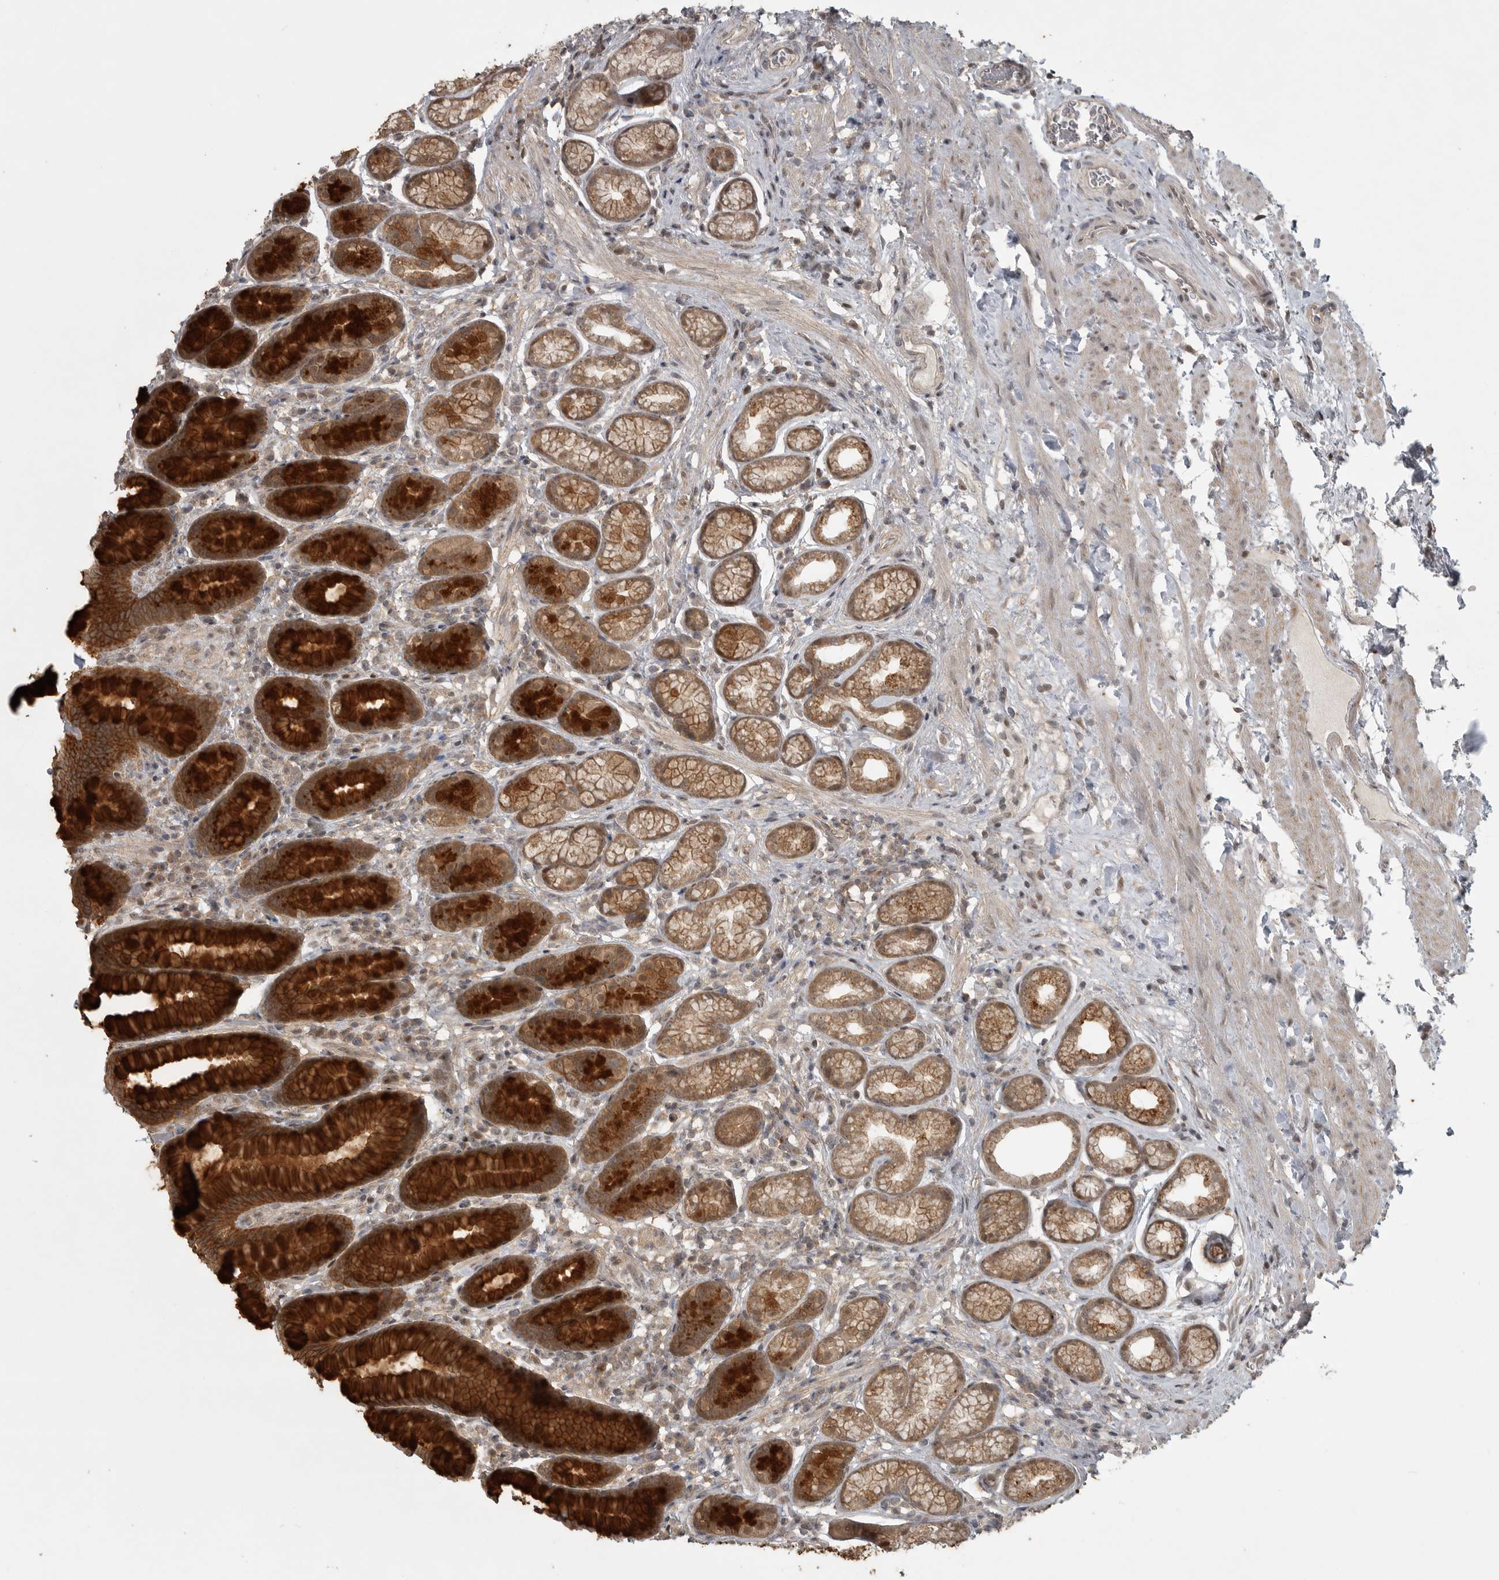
{"staining": {"intensity": "strong", "quantity": "25%-75%", "location": "cytoplasmic/membranous"}, "tissue": "stomach", "cell_type": "Glandular cells", "image_type": "normal", "snomed": [{"axis": "morphology", "description": "Normal tissue, NOS"}, {"axis": "topography", "description": "Stomach"}], "caption": "Protein analysis of unremarkable stomach reveals strong cytoplasmic/membranous staining in approximately 25%-75% of glandular cells.", "gene": "LLGL1", "patient": {"sex": "male", "age": 42}}